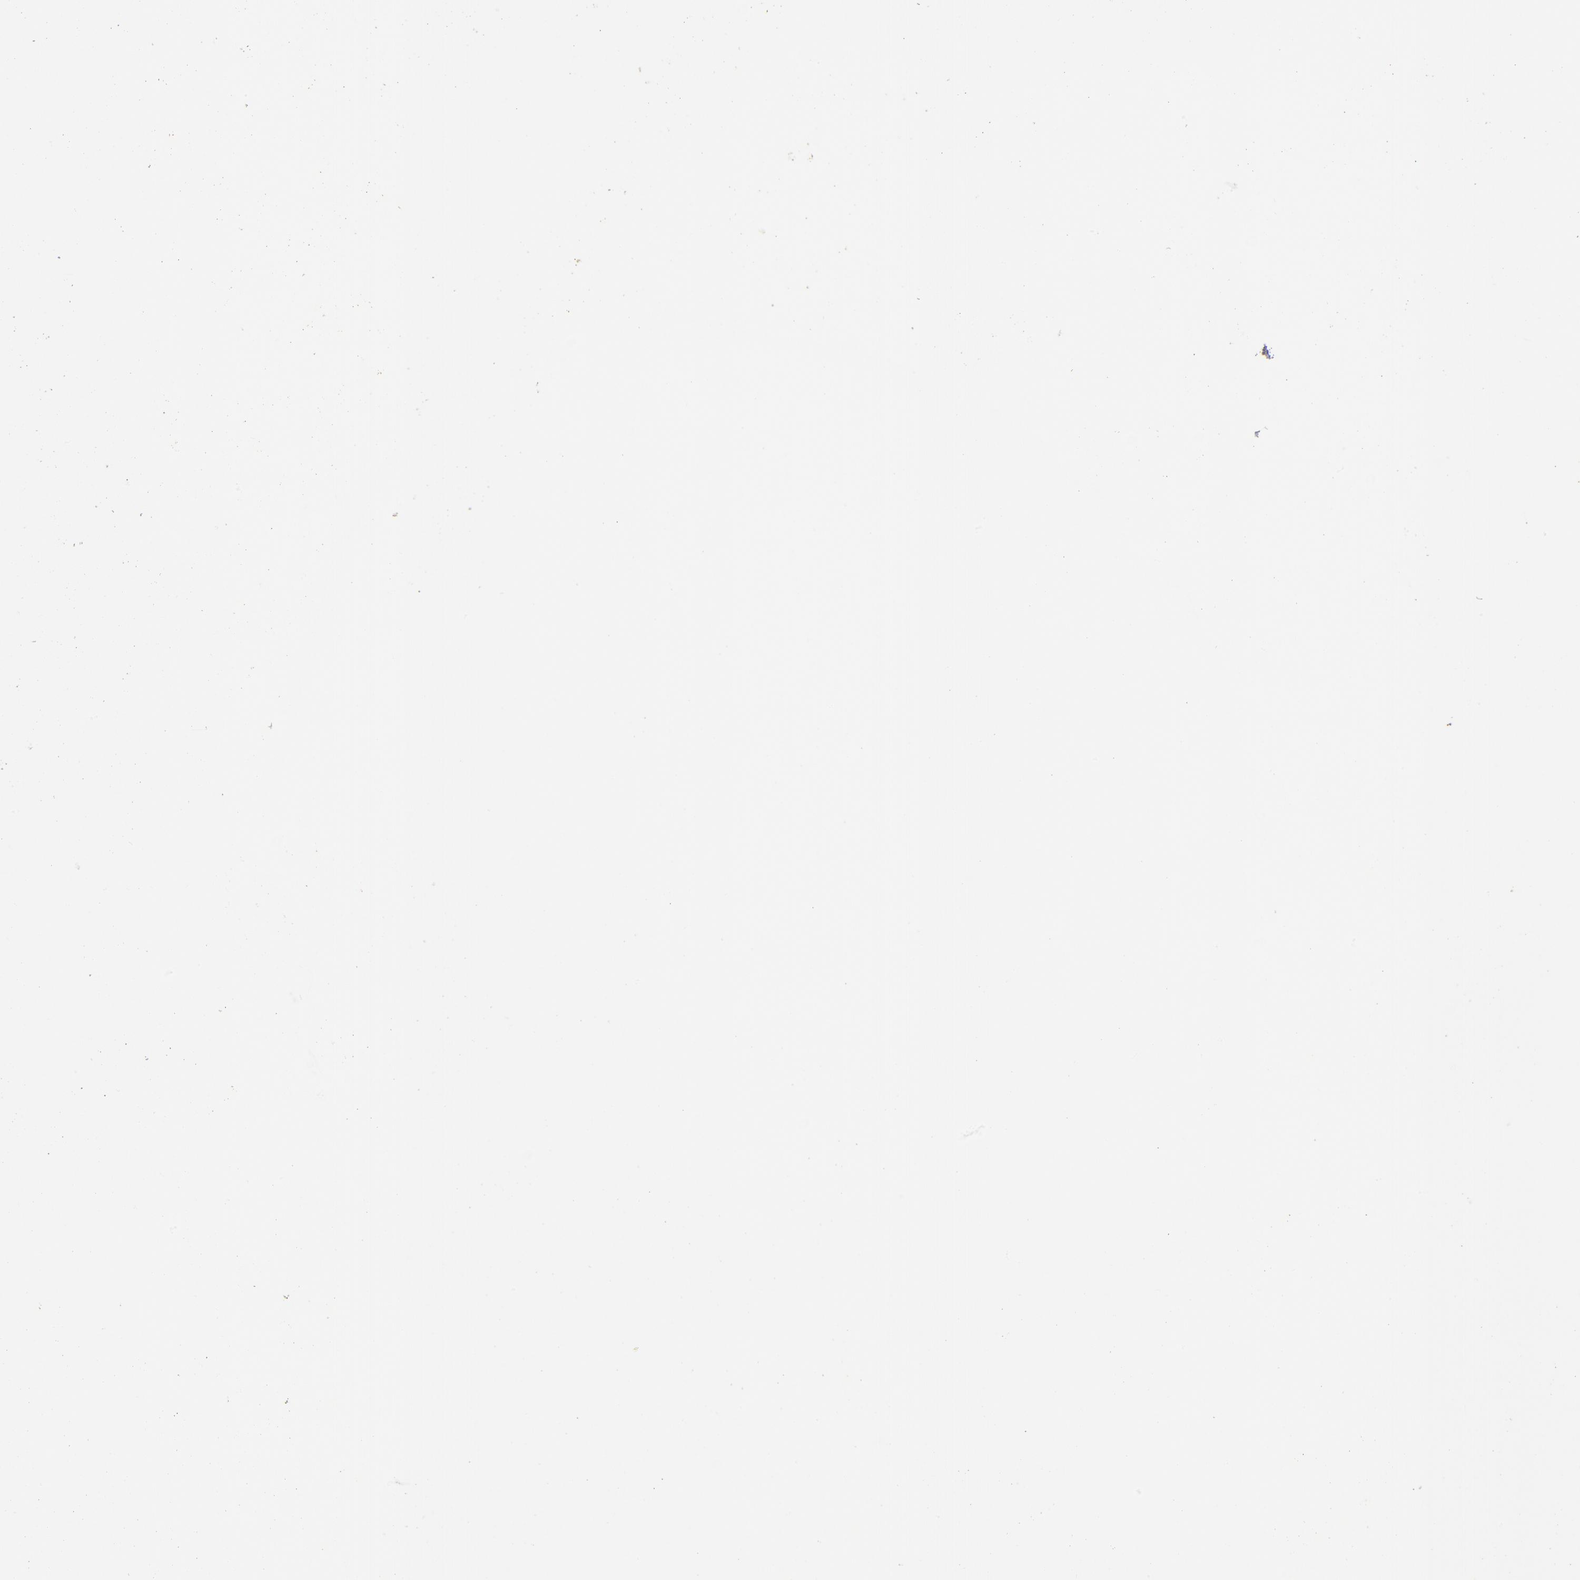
{"staining": {"intensity": "moderate", "quantity": ">75%", "location": "cytoplasmic/membranous"}, "tissue": "gallbladder", "cell_type": "Glandular cells", "image_type": "normal", "snomed": [{"axis": "morphology", "description": "Normal tissue, NOS"}, {"axis": "topography", "description": "Gallbladder"}], "caption": "Gallbladder stained for a protein (brown) reveals moderate cytoplasmic/membranous positive positivity in approximately >75% of glandular cells.", "gene": "NFKB1", "patient": {"sex": "male", "age": 65}}